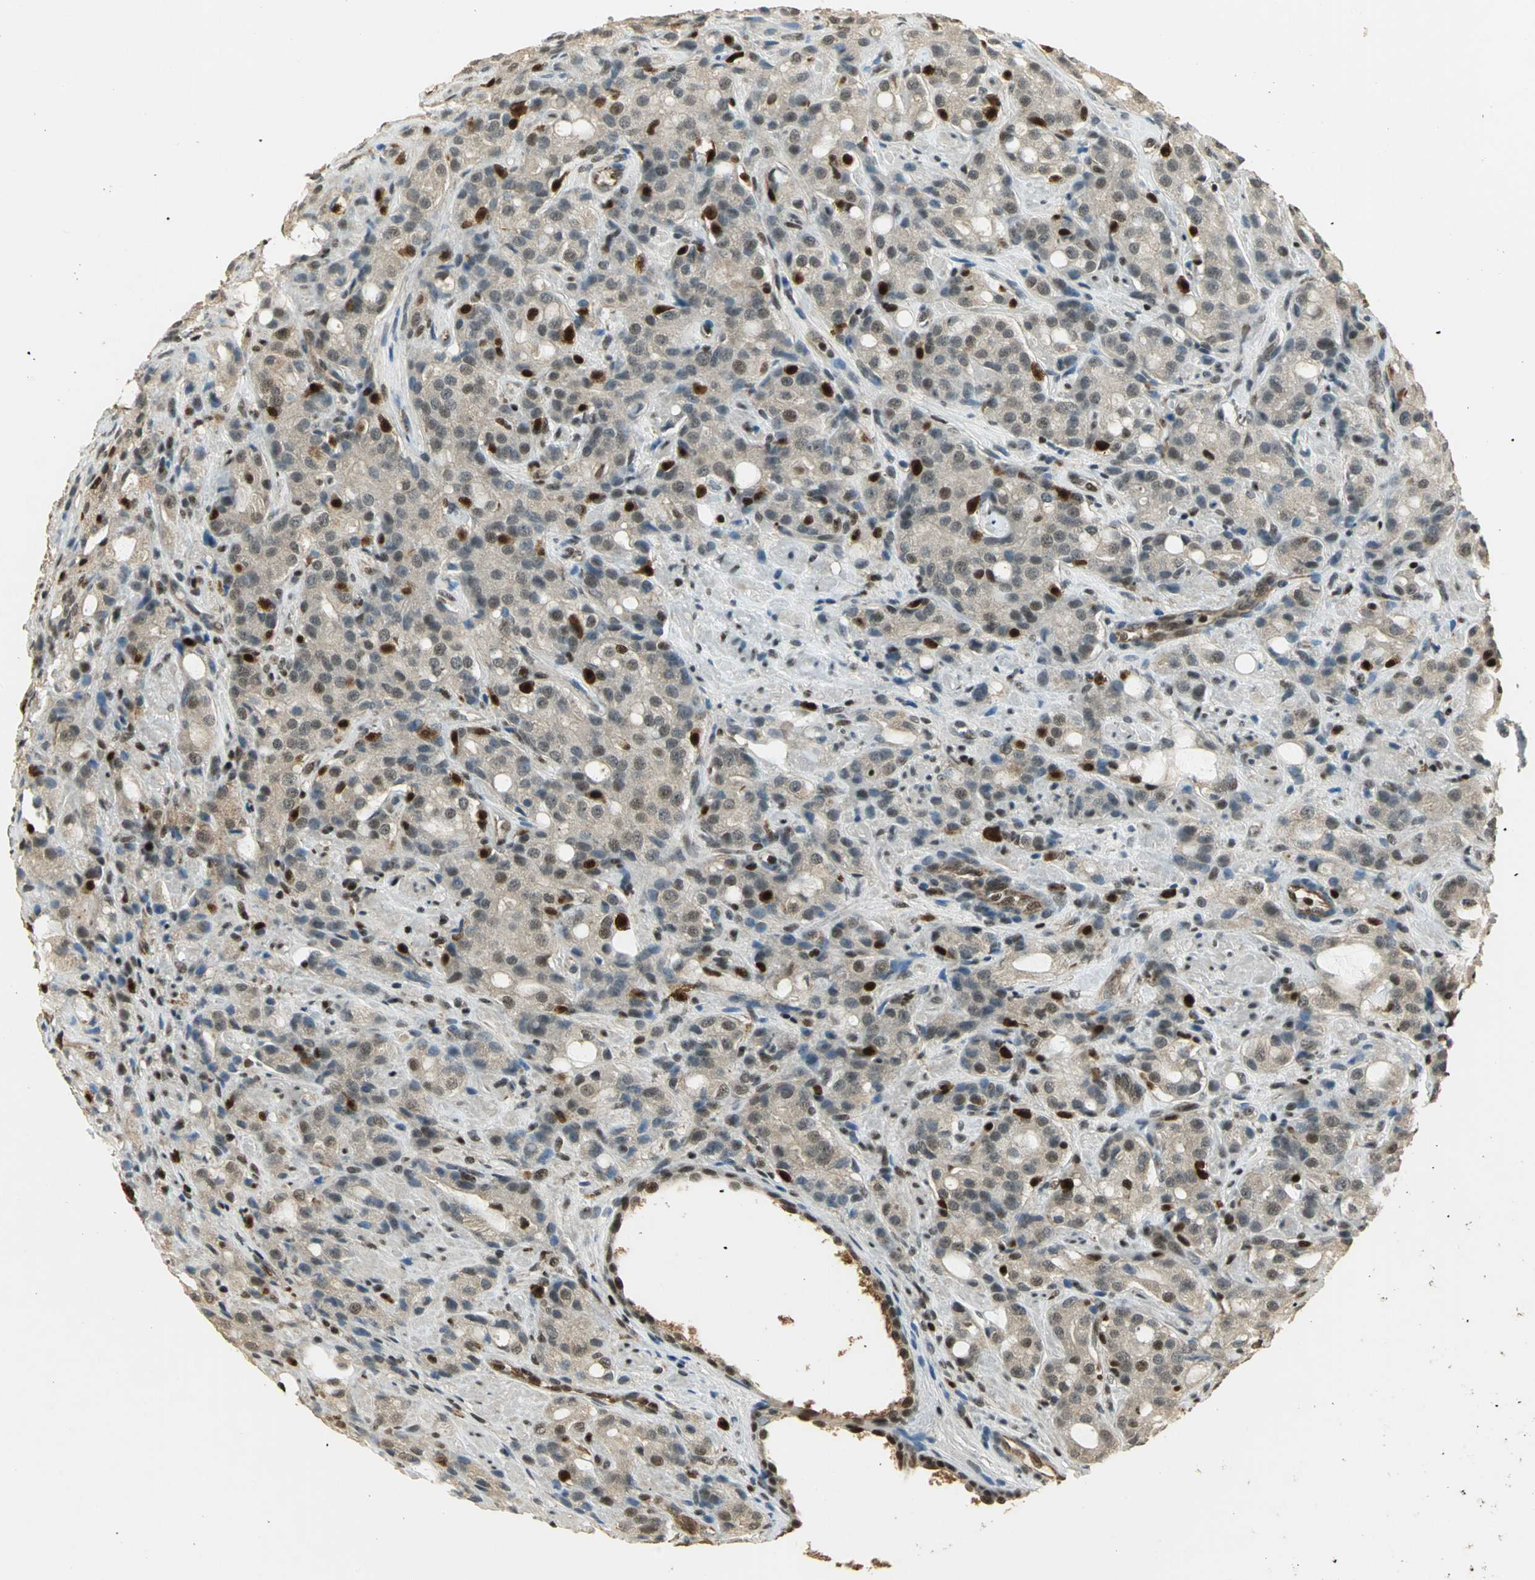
{"staining": {"intensity": "weak", "quantity": ">75%", "location": "cytoplasmic/membranous,nuclear"}, "tissue": "prostate cancer", "cell_type": "Tumor cells", "image_type": "cancer", "snomed": [{"axis": "morphology", "description": "Adenocarcinoma, High grade"}, {"axis": "topography", "description": "Prostate"}], "caption": "A high-resolution histopathology image shows immunohistochemistry staining of prostate cancer (high-grade adenocarcinoma), which exhibits weak cytoplasmic/membranous and nuclear expression in approximately >75% of tumor cells. The protein is shown in brown color, while the nuclei are stained blue.", "gene": "ELF1", "patient": {"sex": "male", "age": 72}}